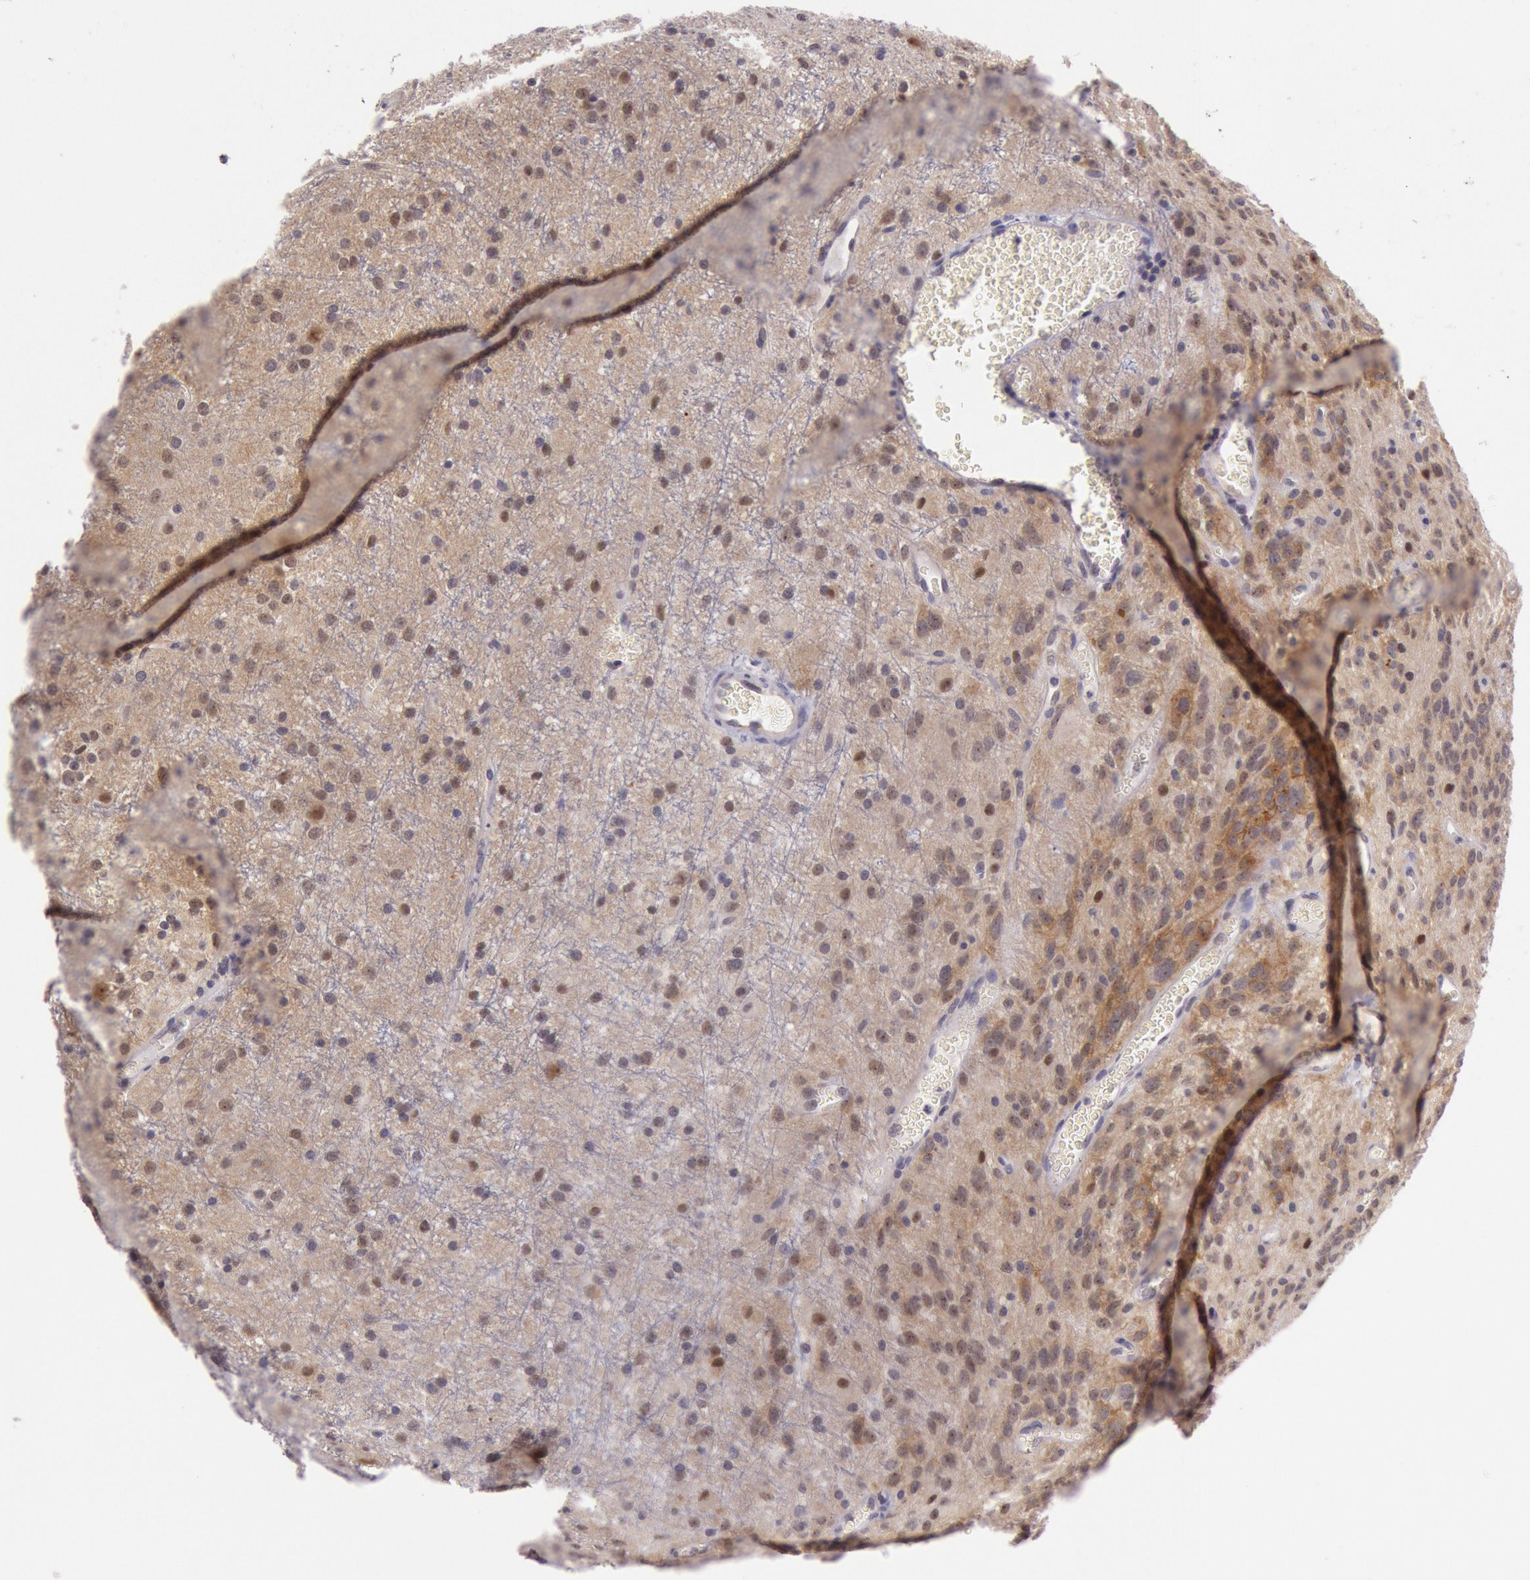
{"staining": {"intensity": "moderate", "quantity": ">75%", "location": "cytoplasmic/membranous,nuclear"}, "tissue": "glioma", "cell_type": "Tumor cells", "image_type": "cancer", "snomed": [{"axis": "morphology", "description": "Glioma, malignant, Low grade"}, {"axis": "topography", "description": "Brain"}], "caption": "Tumor cells display moderate cytoplasmic/membranous and nuclear positivity in approximately >75% of cells in malignant glioma (low-grade).", "gene": "CDK16", "patient": {"sex": "female", "age": 15}}